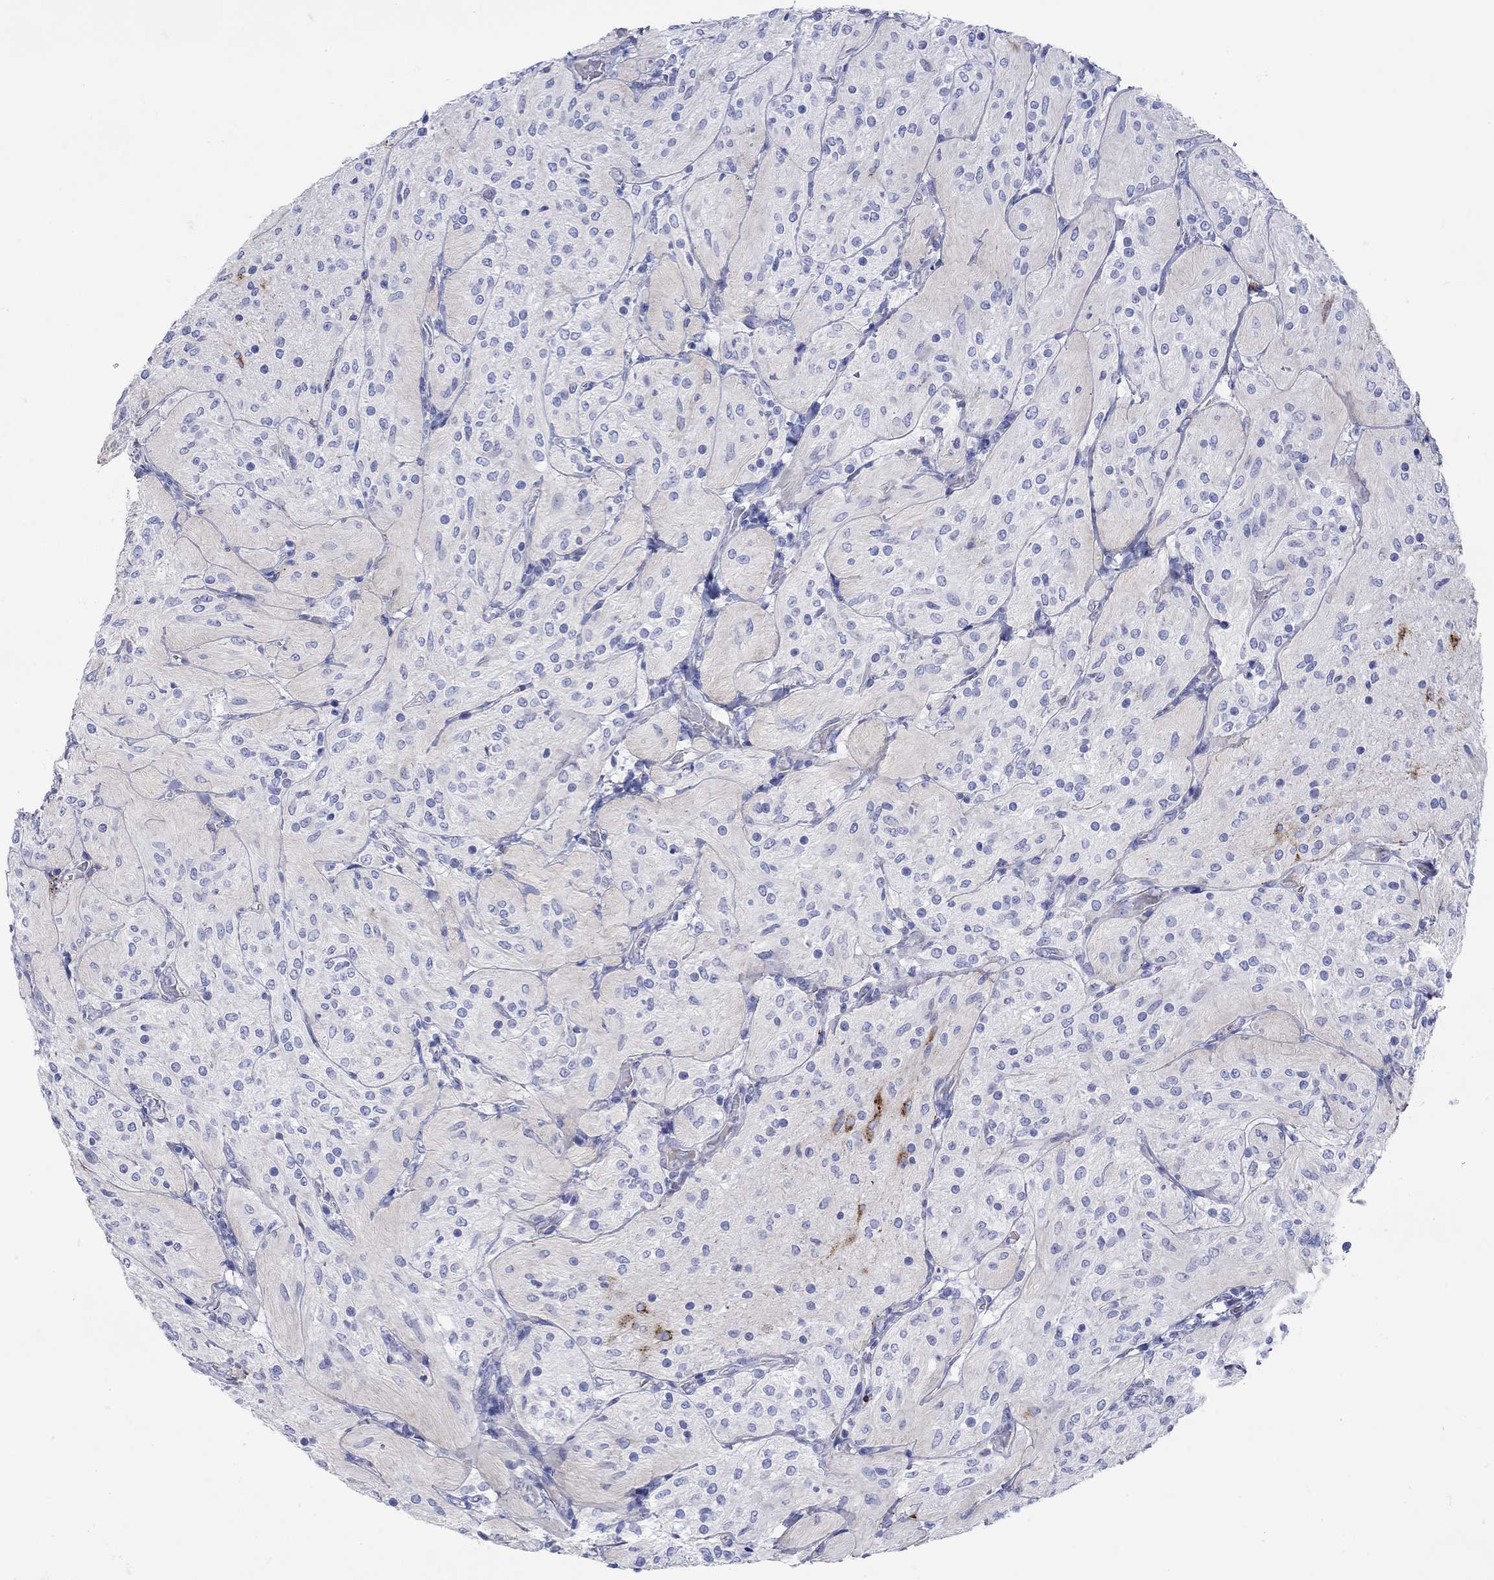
{"staining": {"intensity": "strong", "quantity": "<25%", "location": "cytoplasmic/membranous"}, "tissue": "glioma", "cell_type": "Tumor cells", "image_type": "cancer", "snomed": [{"axis": "morphology", "description": "Glioma, malignant, Low grade"}, {"axis": "topography", "description": "Brain"}], "caption": "High-power microscopy captured an immunohistochemistry photomicrograph of malignant glioma (low-grade), revealing strong cytoplasmic/membranous staining in approximately <25% of tumor cells.", "gene": "ANKMY1", "patient": {"sex": "male", "age": 3}}